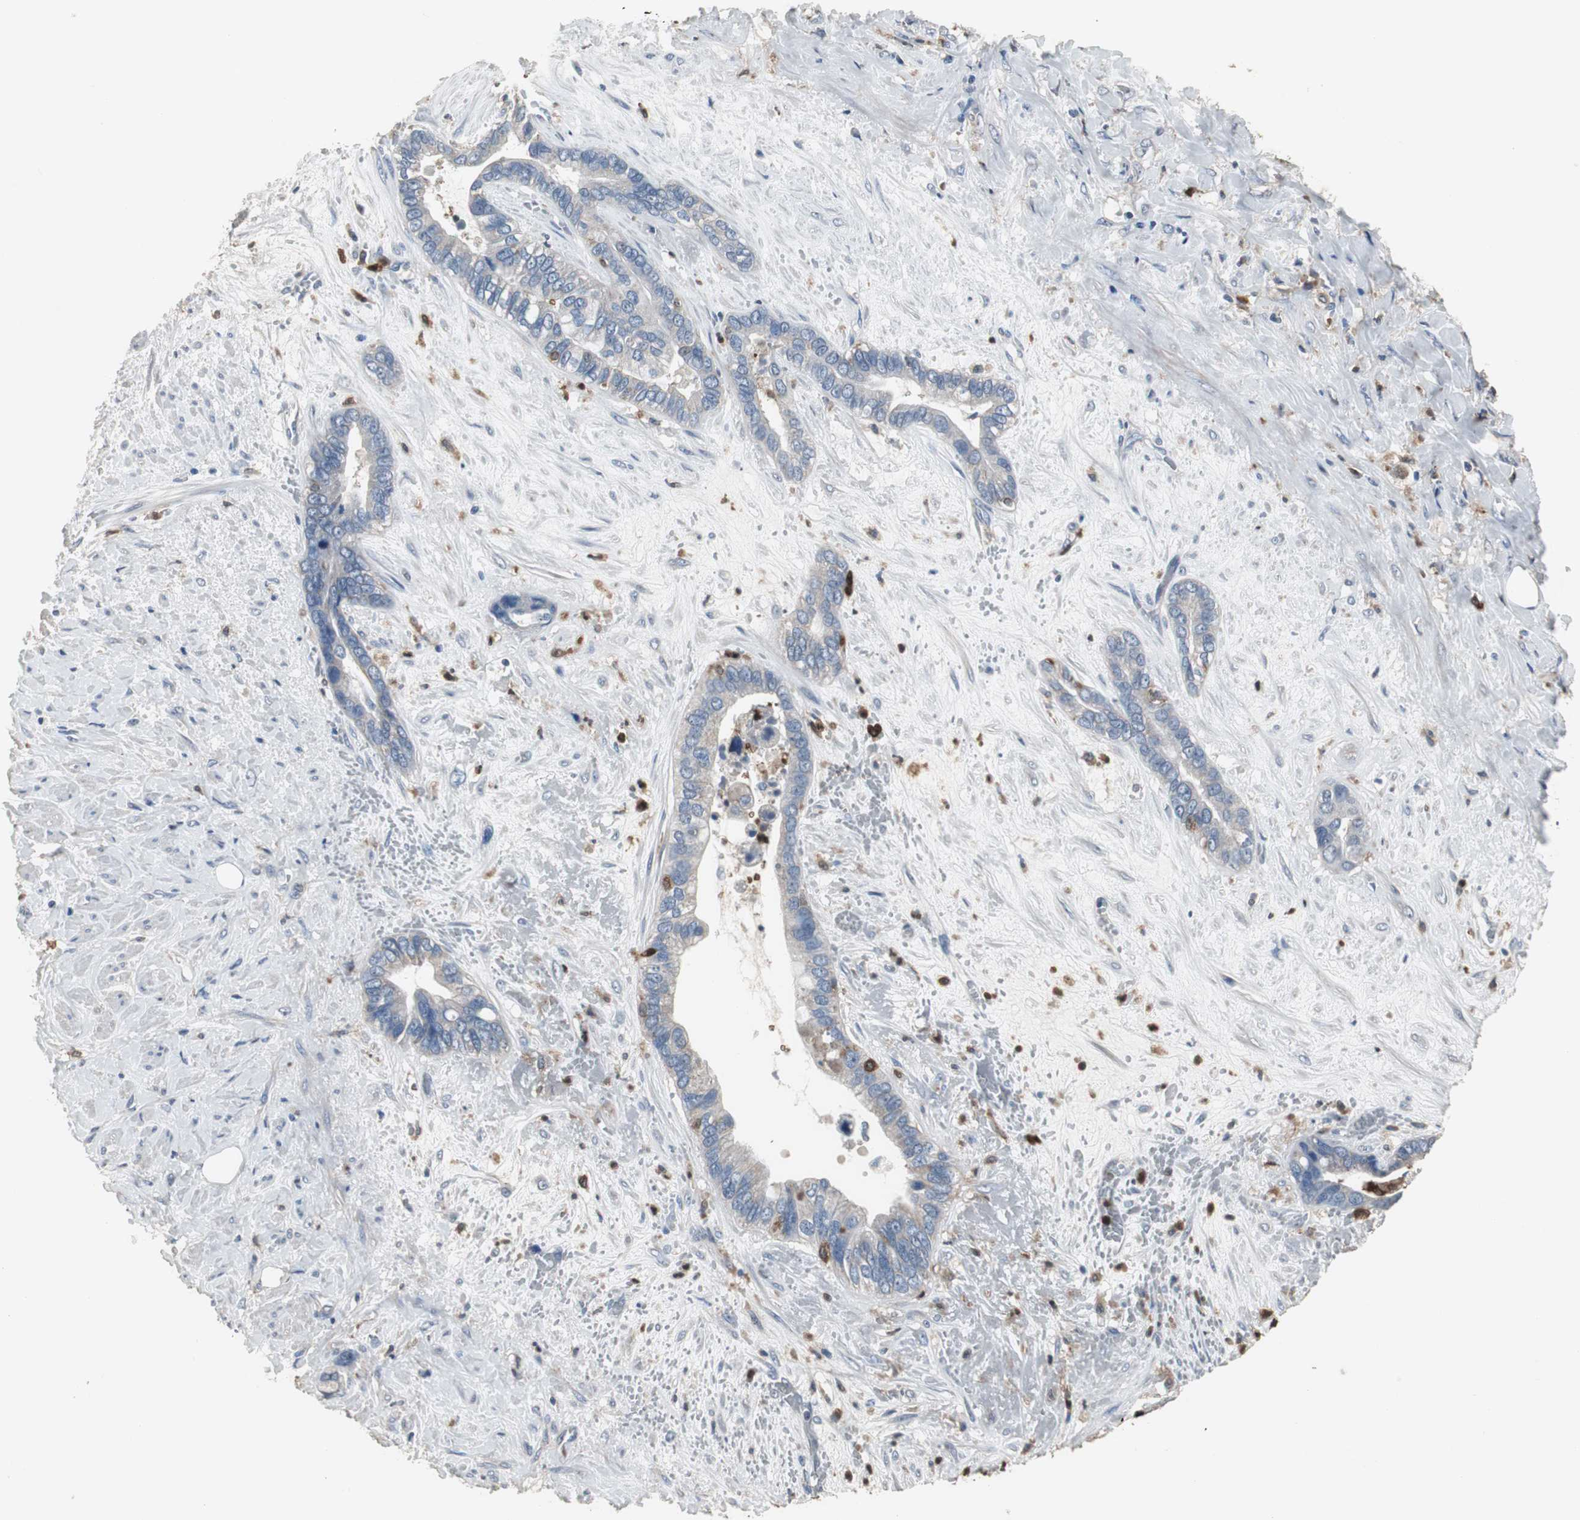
{"staining": {"intensity": "weak", "quantity": "25%-75%", "location": "cytoplasmic/membranous"}, "tissue": "liver cancer", "cell_type": "Tumor cells", "image_type": "cancer", "snomed": [{"axis": "morphology", "description": "Cholangiocarcinoma"}, {"axis": "topography", "description": "Liver"}], "caption": "Tumor cells exhibit weak cytoplasmic/membranous positivity in about 25%-75% of cells in cholangiocarcinoma (liver).", "gene": "NCF2", "patient": {"sex": "female", "age": 65}}